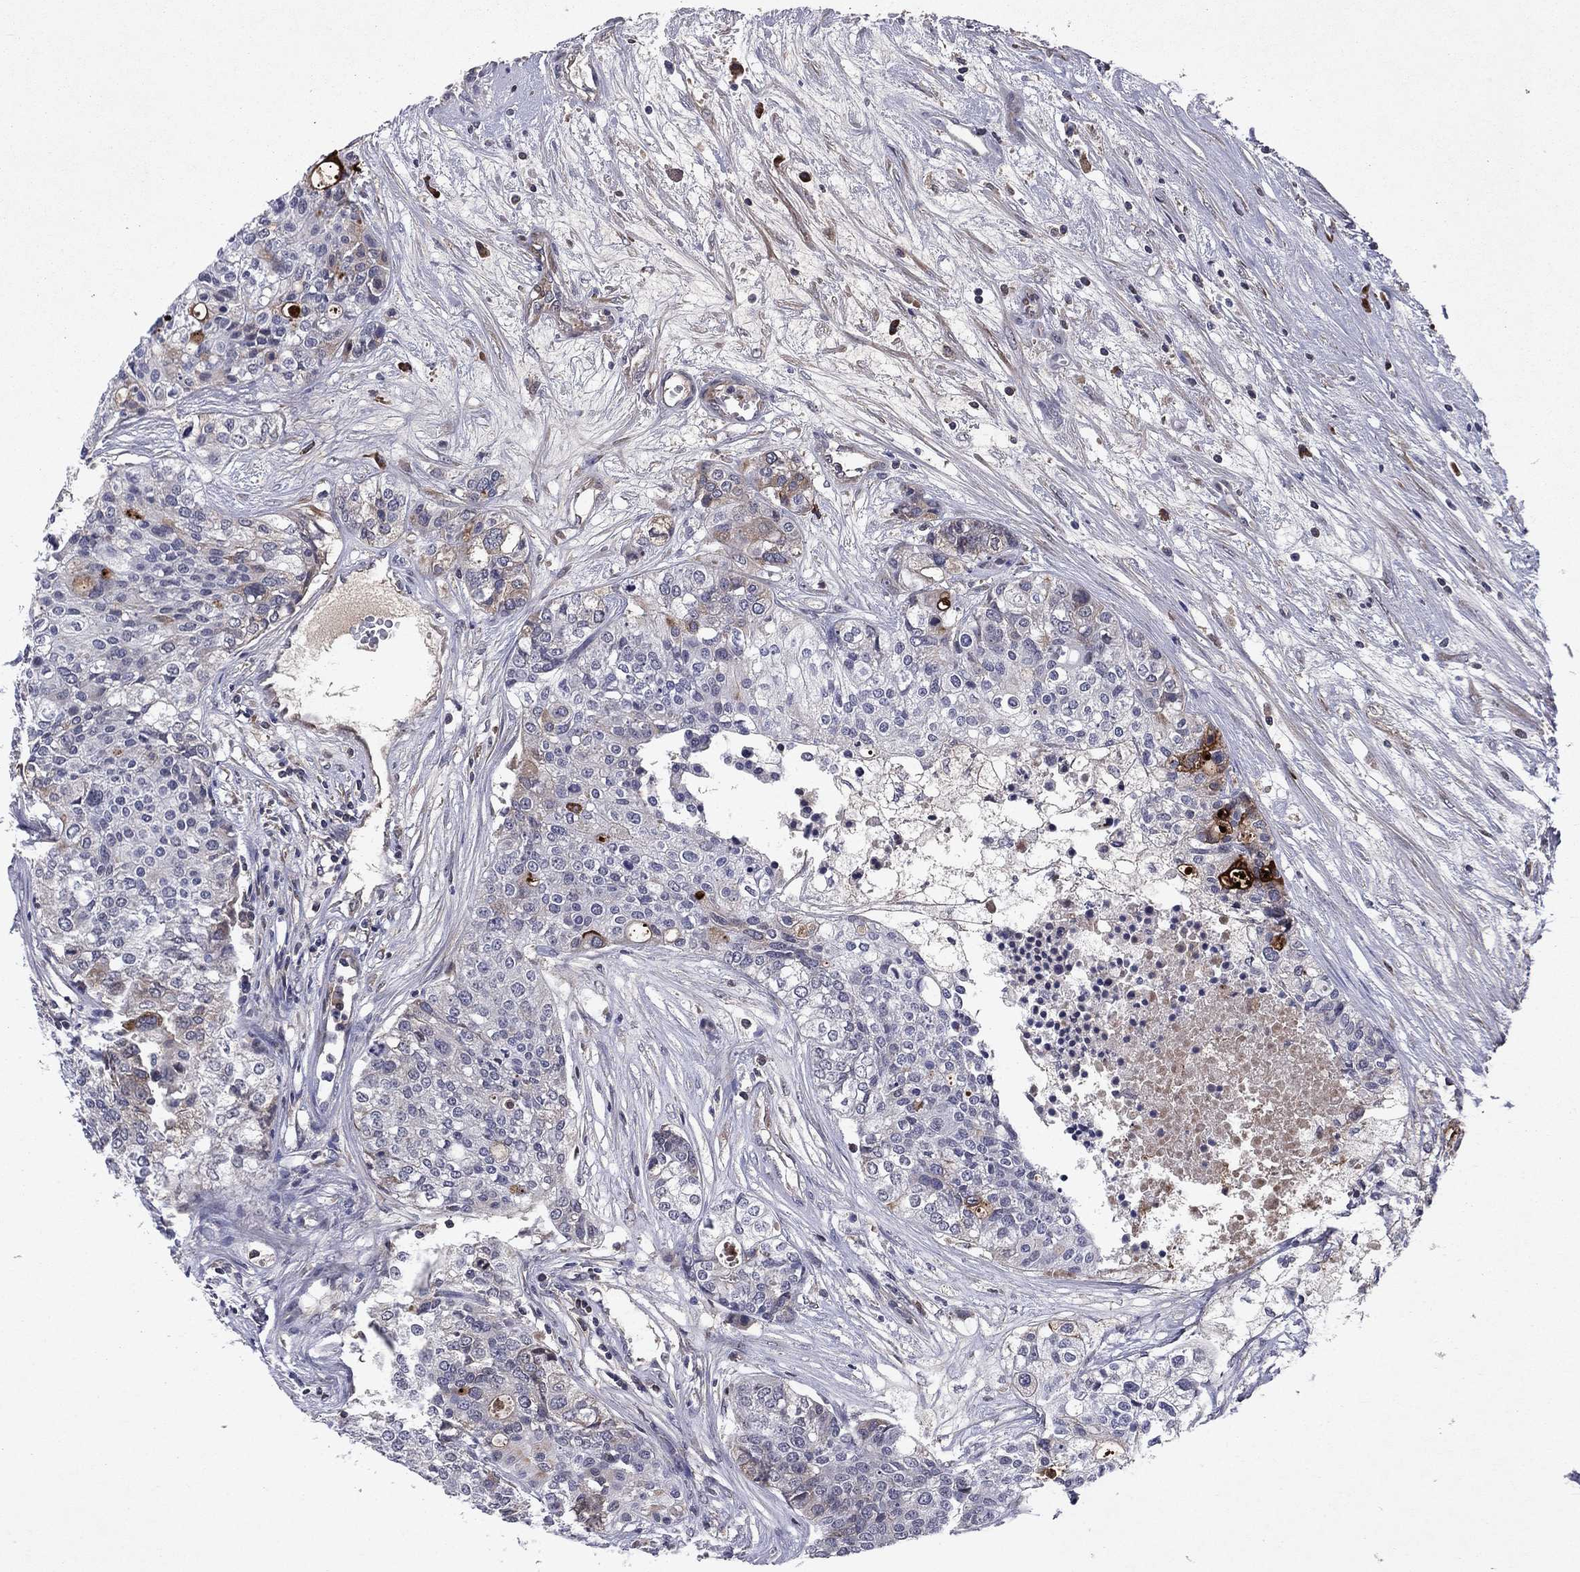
{"staining": {"intensity": "negative", "quantity": "none", "location": "none"}, "tissue": "carcinoid", "cell_type": "Tumor cells", "image_type": "cancer", "snomed": [{"axis": "morphology", "description": "Carcinoid, malignant, NOS"}, {"axis": "topography", "description": "Colon"}], "caption": "Image shows no protein expression in tumor cells of carcinoid tissue.", "gene": "ECM1", "patient": {"sex": "male", "age": 81}}